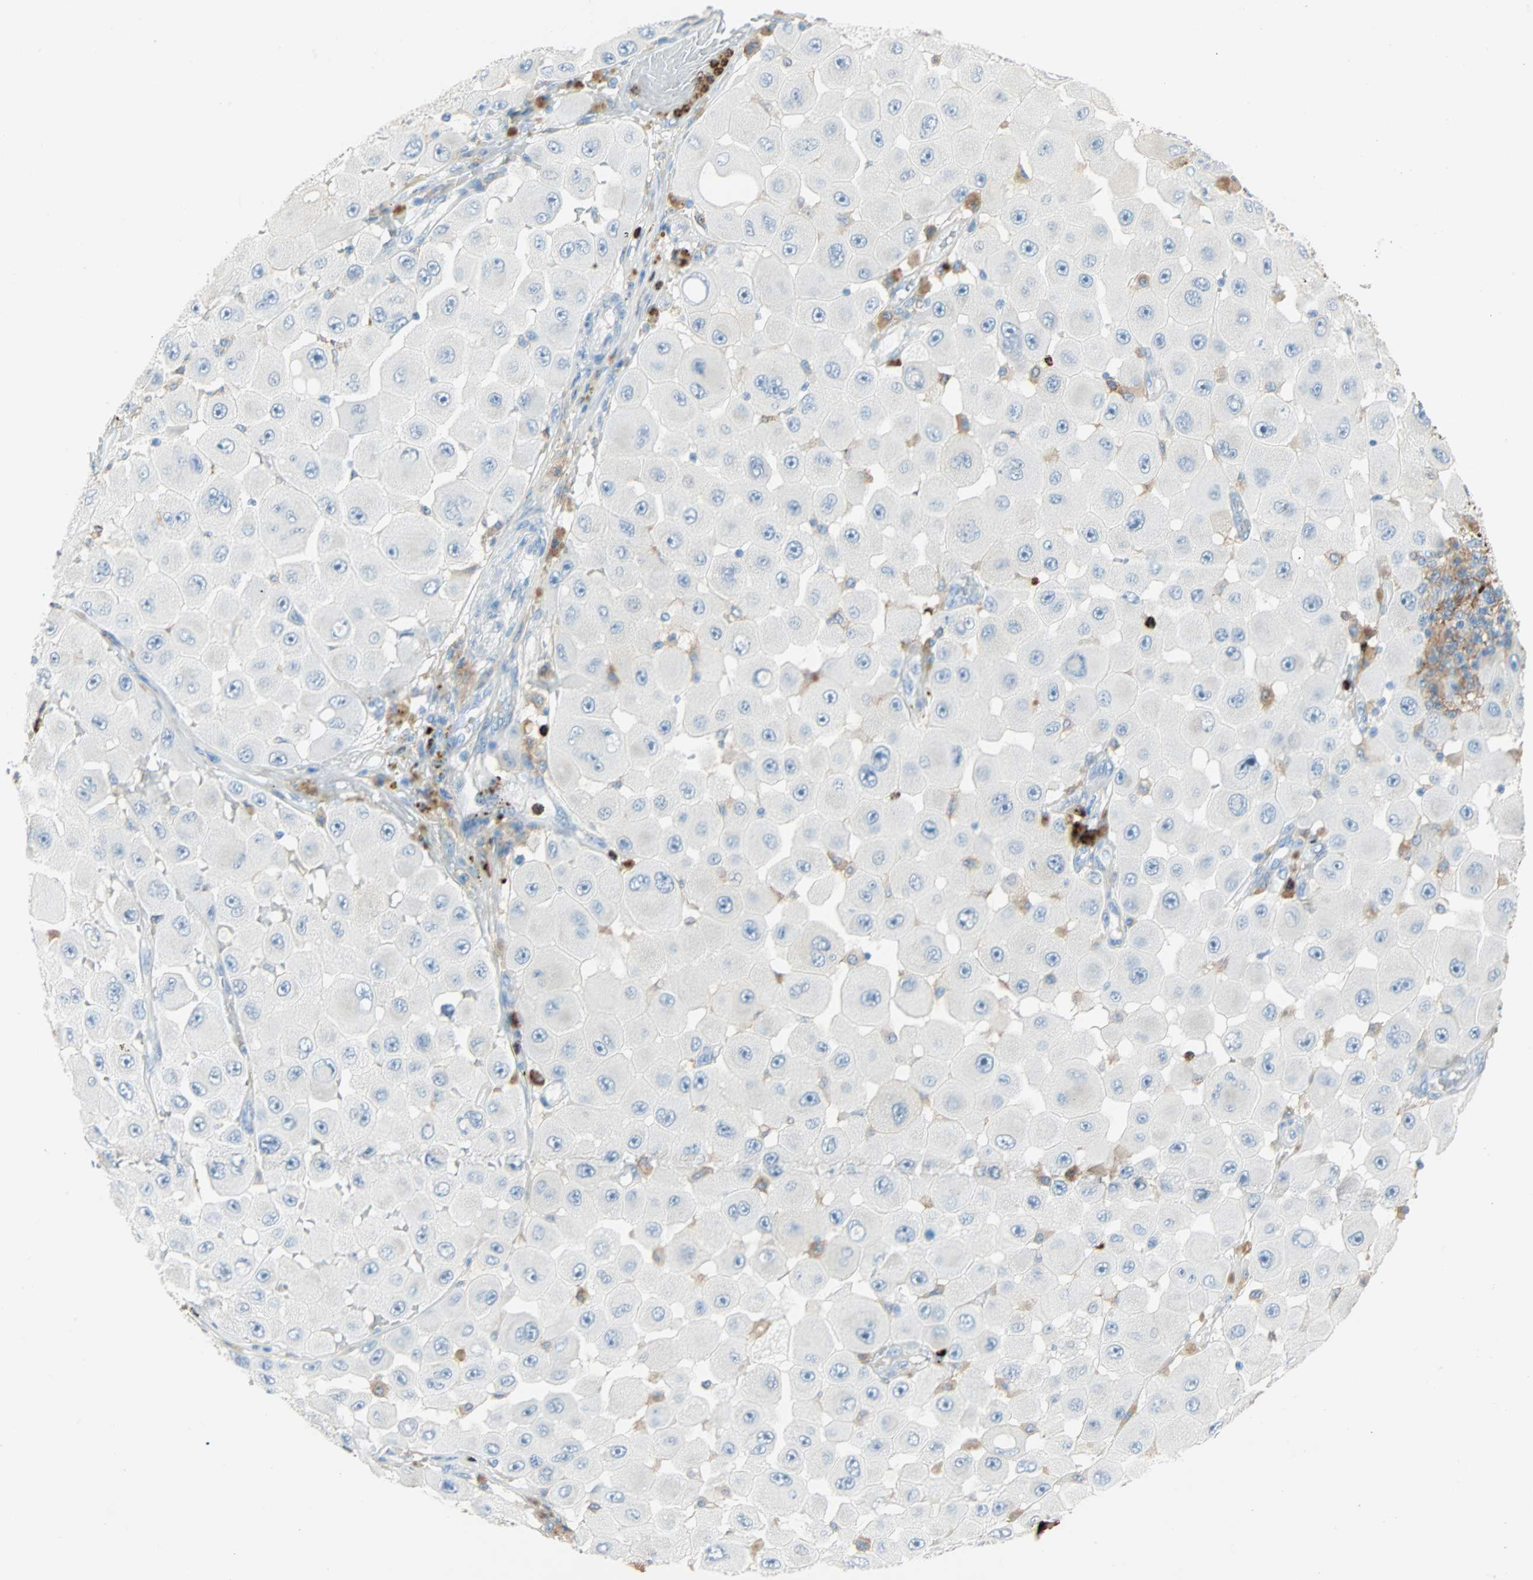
{"staining": {"intensity": "negative", "quantity": "none", "location": "none"}, "tissue": "melanoma", "cell_type": "Tumor cells", "image_type": "cancer", "snomed": [{"axis": "morphology", "description": "Malignant melanoma, NOS"}, {"axis": "topography", "description": "Skin"}], "caption": "DAB (3,3'-diaminobenzidine) immunohistochemical staining of human melanoma demonstrates no significant staining in tumor cells.", "gene": "CLEC4A", "patient": {"sex": "female", "age": 81}}